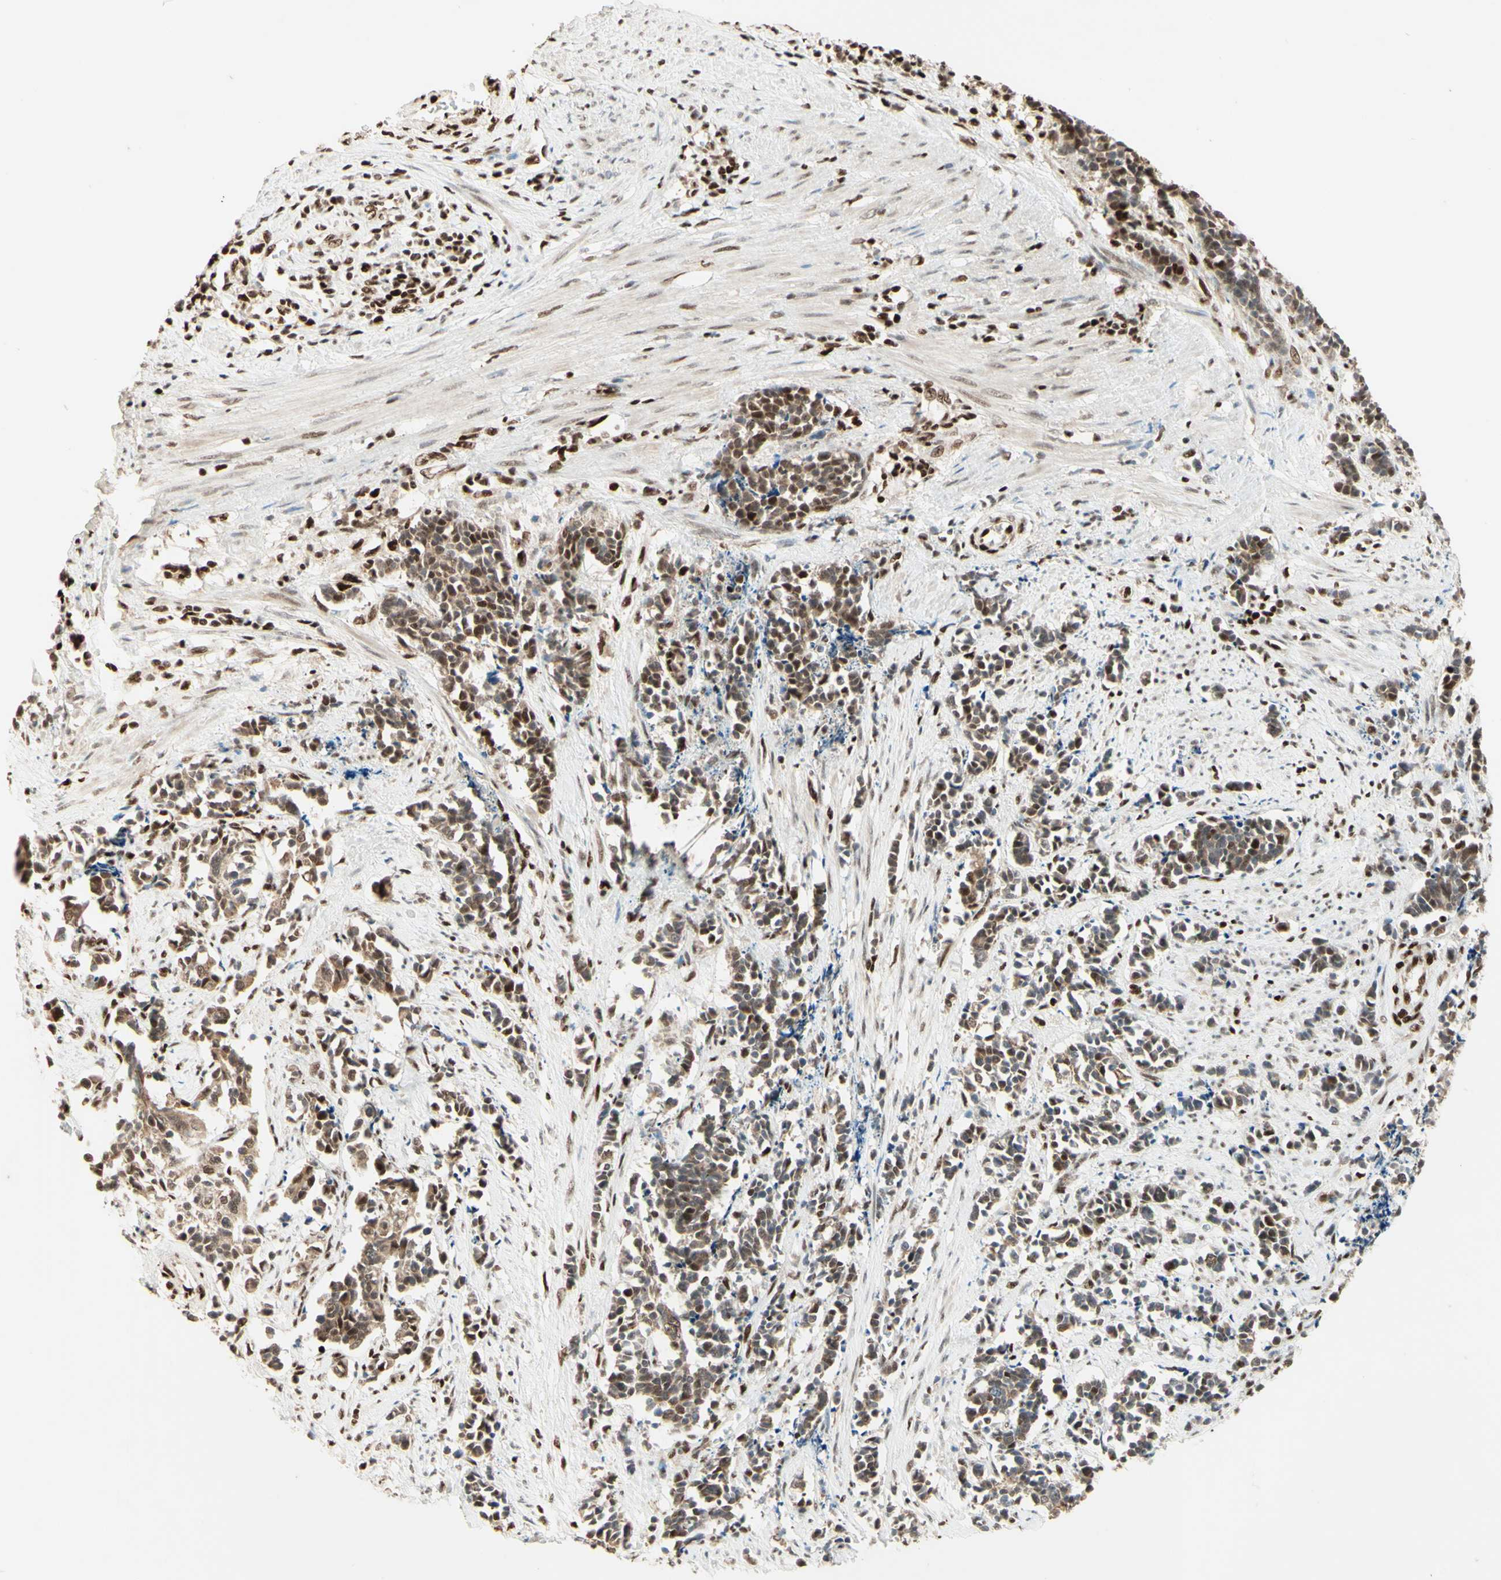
{"staining": {"intensity": "moderate", "quantity": "25%-75%", "location": "nuclear"}, "tissue": "cervical cancer", "cell_type": "Tumor cells", "image_type": "cancer", "snomed": [{"axis": "morphology", "description": "Normal tissue, NOS"}, {"axis": "morphology", "description": "Squamous cell carcinoma, NOS"}, {"axis": "topography", "description": "Cervix"}], "caption": "Immunohistochemical staining of cervical cancer (squamous cell carcinoma) displays medium levels of moderate nuclear staining in approximately 25%-75% of tumor cells.", "gene": "NR3C1", "patient": {"sex": "female", "age": 35}}